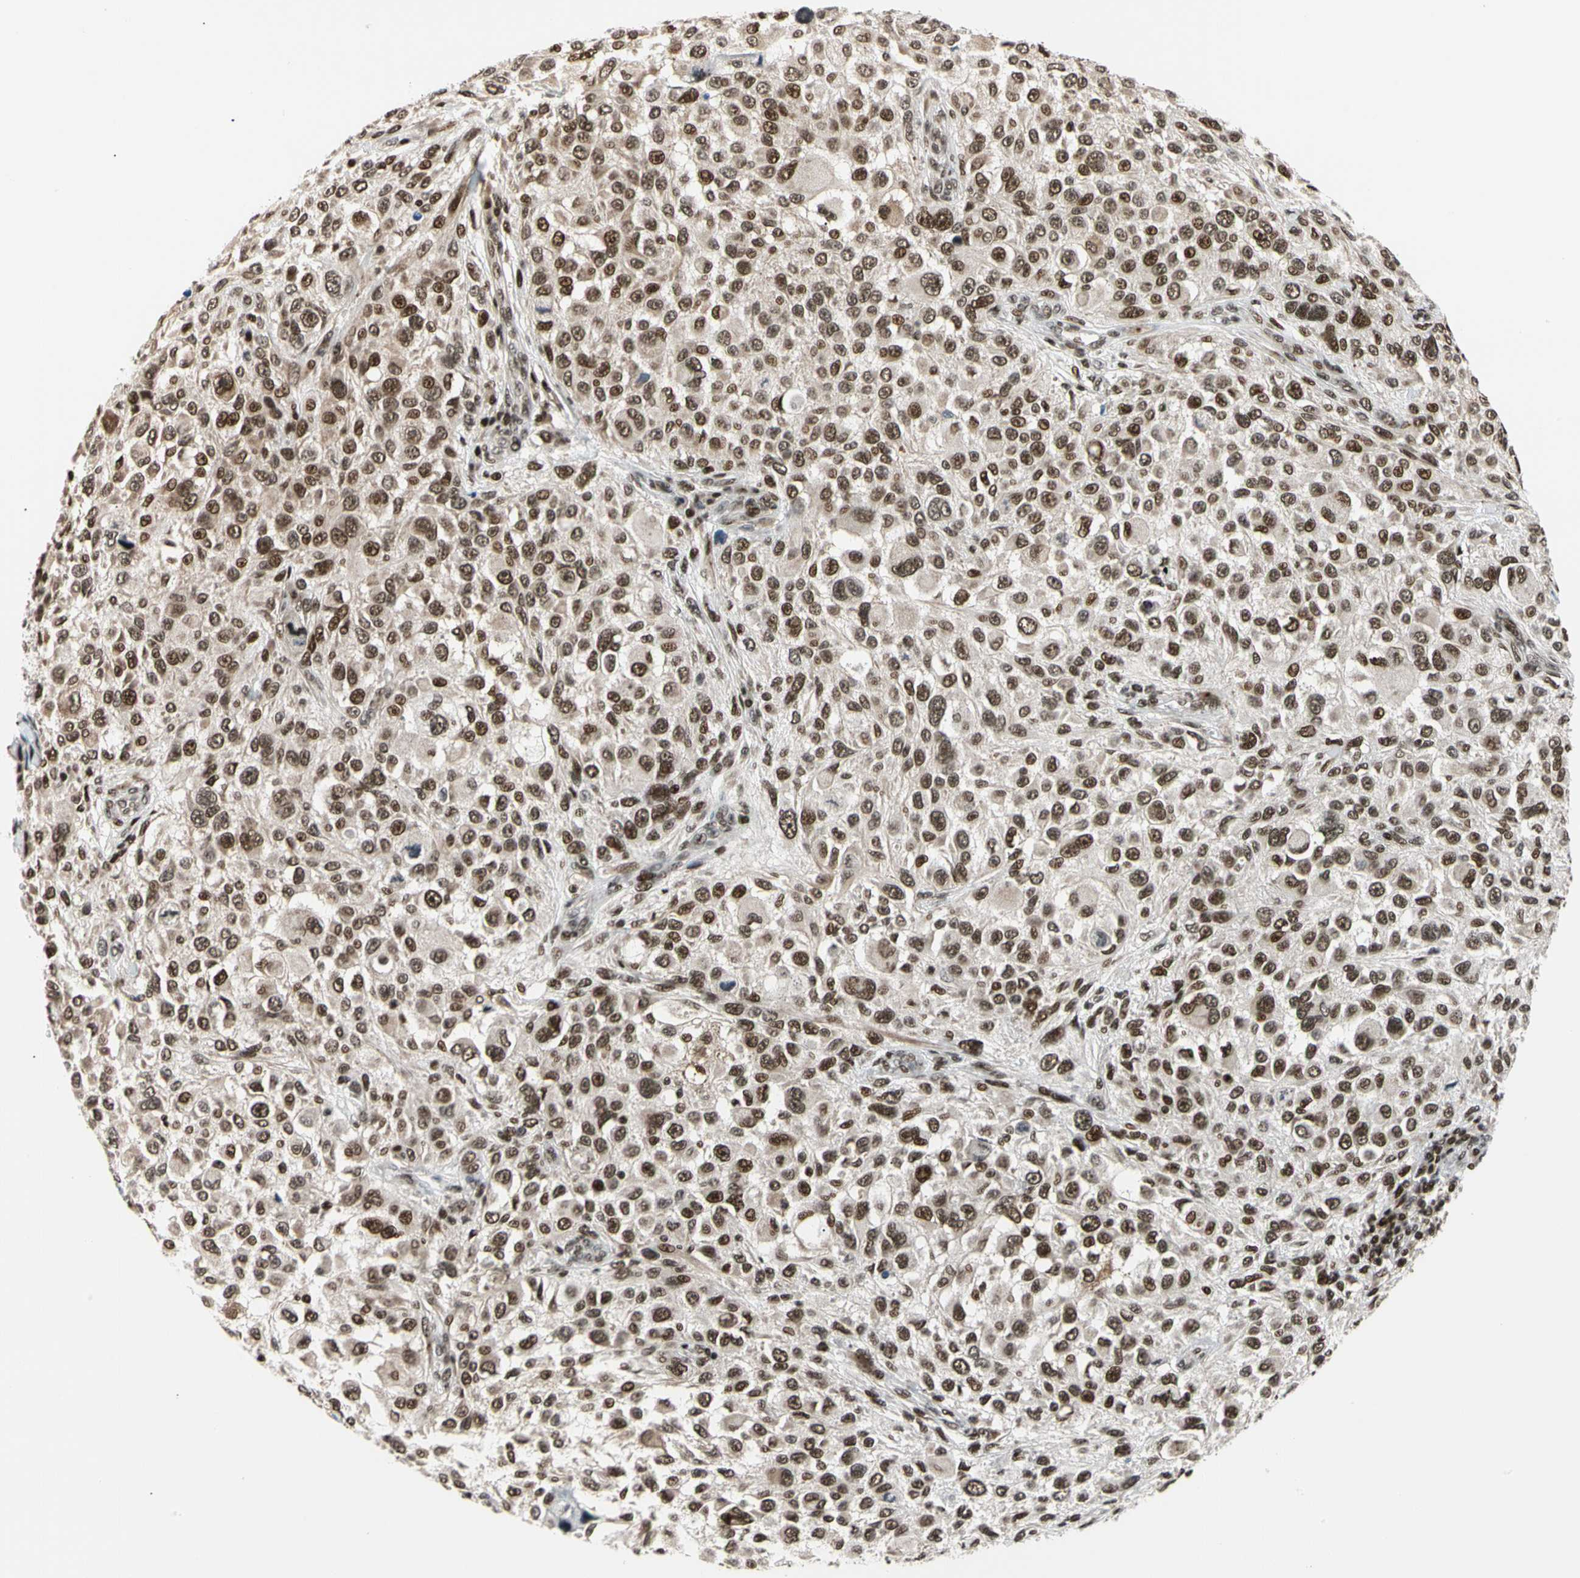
{"staining": {"intensity": "strong", "quantity": ">75%", "location": "nuclear"}, "tissue": "melanoma", "cell_type": "Tumor cells", "image_type": "cancer", "snomed": [{"axis": "morphology", "description": "Necrosis, NOS"}, {"axis": "morphology", "description": "Malignant melanoma, NOS"}, {"axis": "topography", "description": "Skin"}], "caption": "Immunohistochemical staining of malignant melanoma displays high levels of strong nuclear positivity in about >75% of tumor cells.", "gene": "E2F1", "patient": {"sex": "female", "age": 87}}